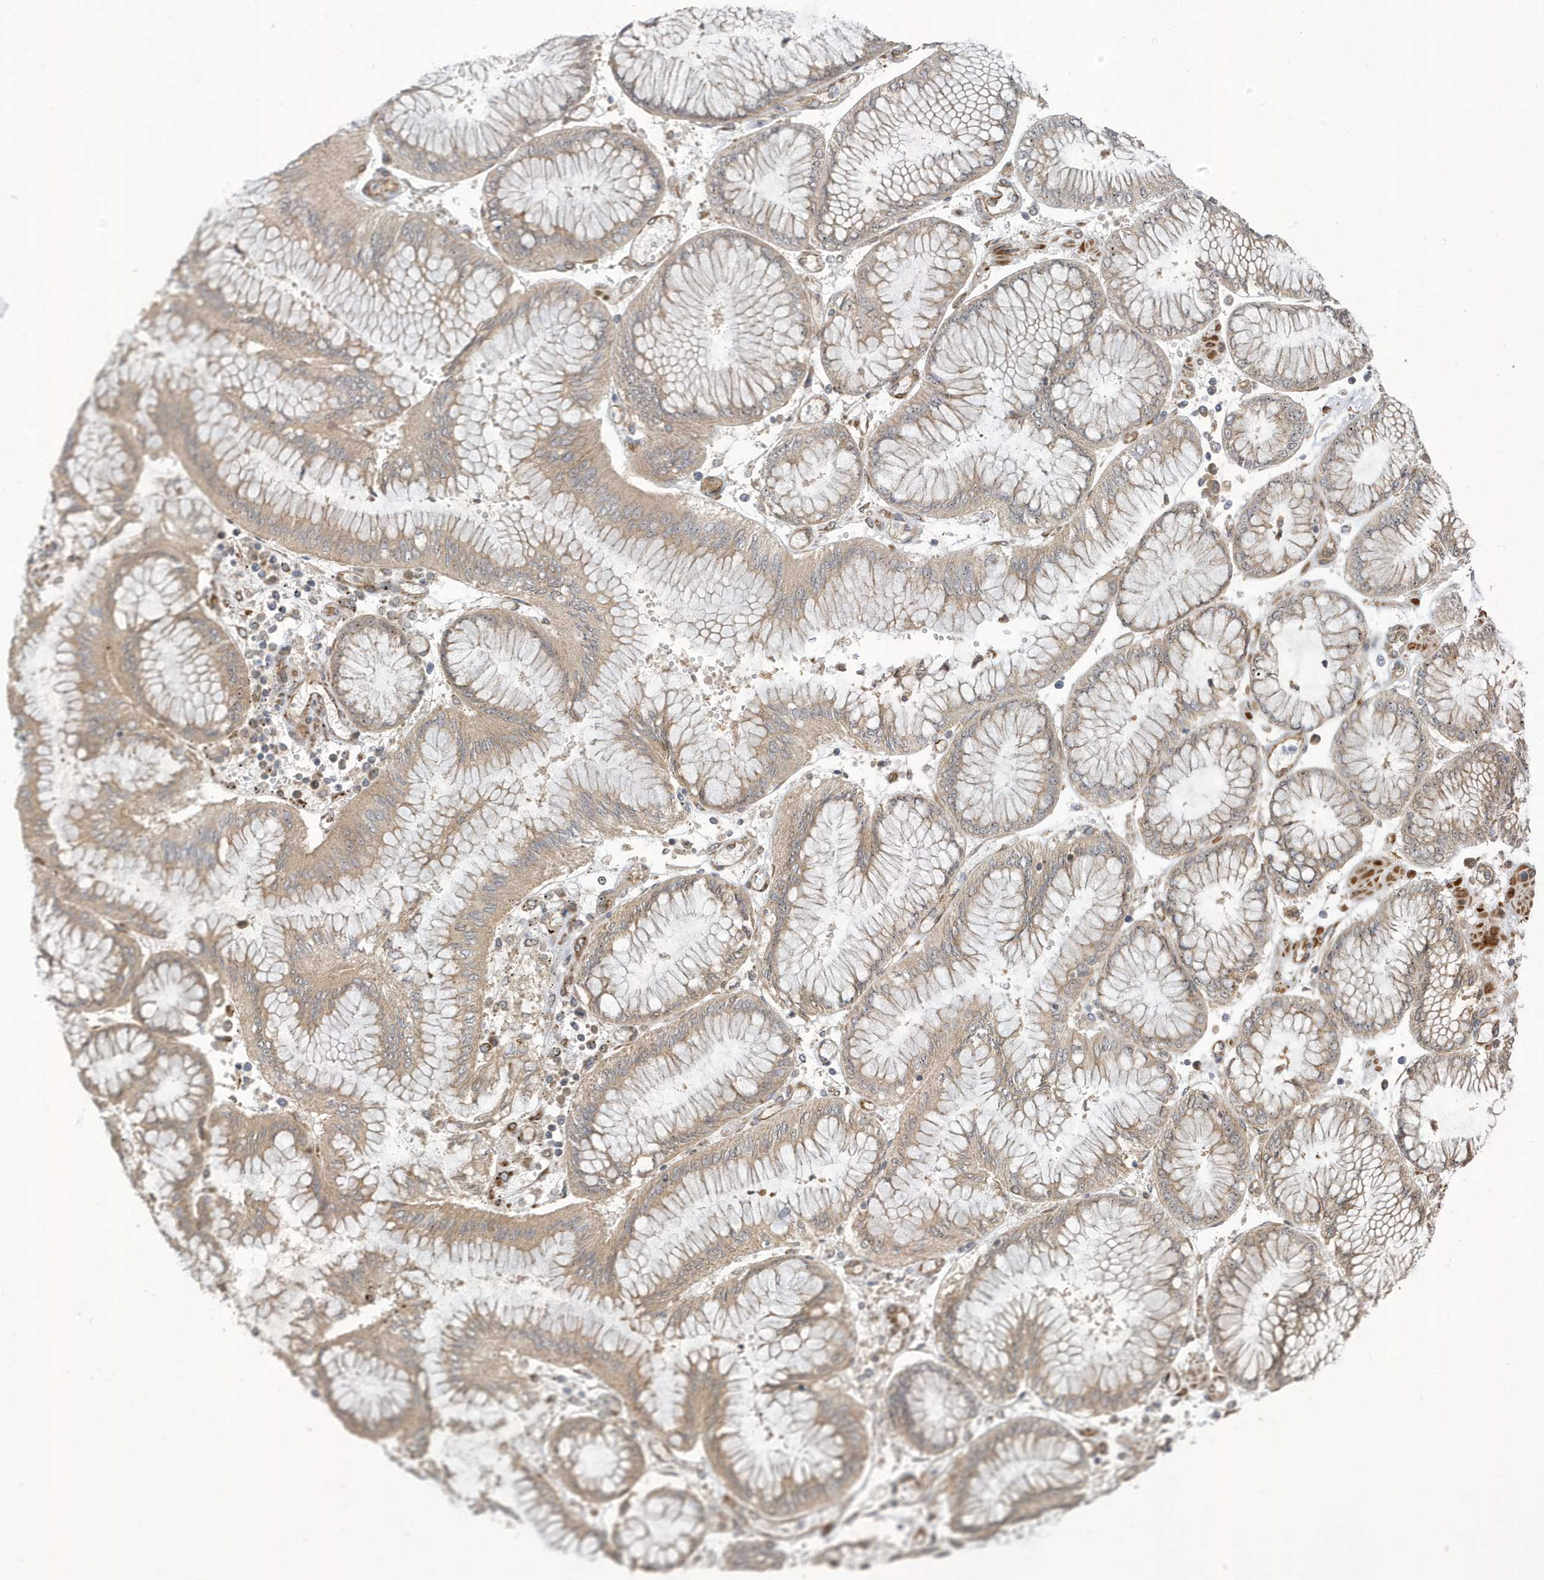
{"staining": {"intensity": "weak", "quantity": ">75%", "location": "cytoplasmic/membranous"}, "tissue": "stomach cancer", "cell_type": "Tumor cells", "image_type": "cancer", "snomed": [{"axis": "morphology", "description": "Adenocarcinoma, NOS"}, {"axis": "topography", "description": "Stomach"}], "caption": "An immunohistochemistry image of neoplastic tissue is shown. Protein staining in brown labels weak cytoplasmic/membranous positivity in stomach adenocarcinoma within tumor cells.", "gene": "ECM2", "patient": {"sex": "male", "age": 76}}